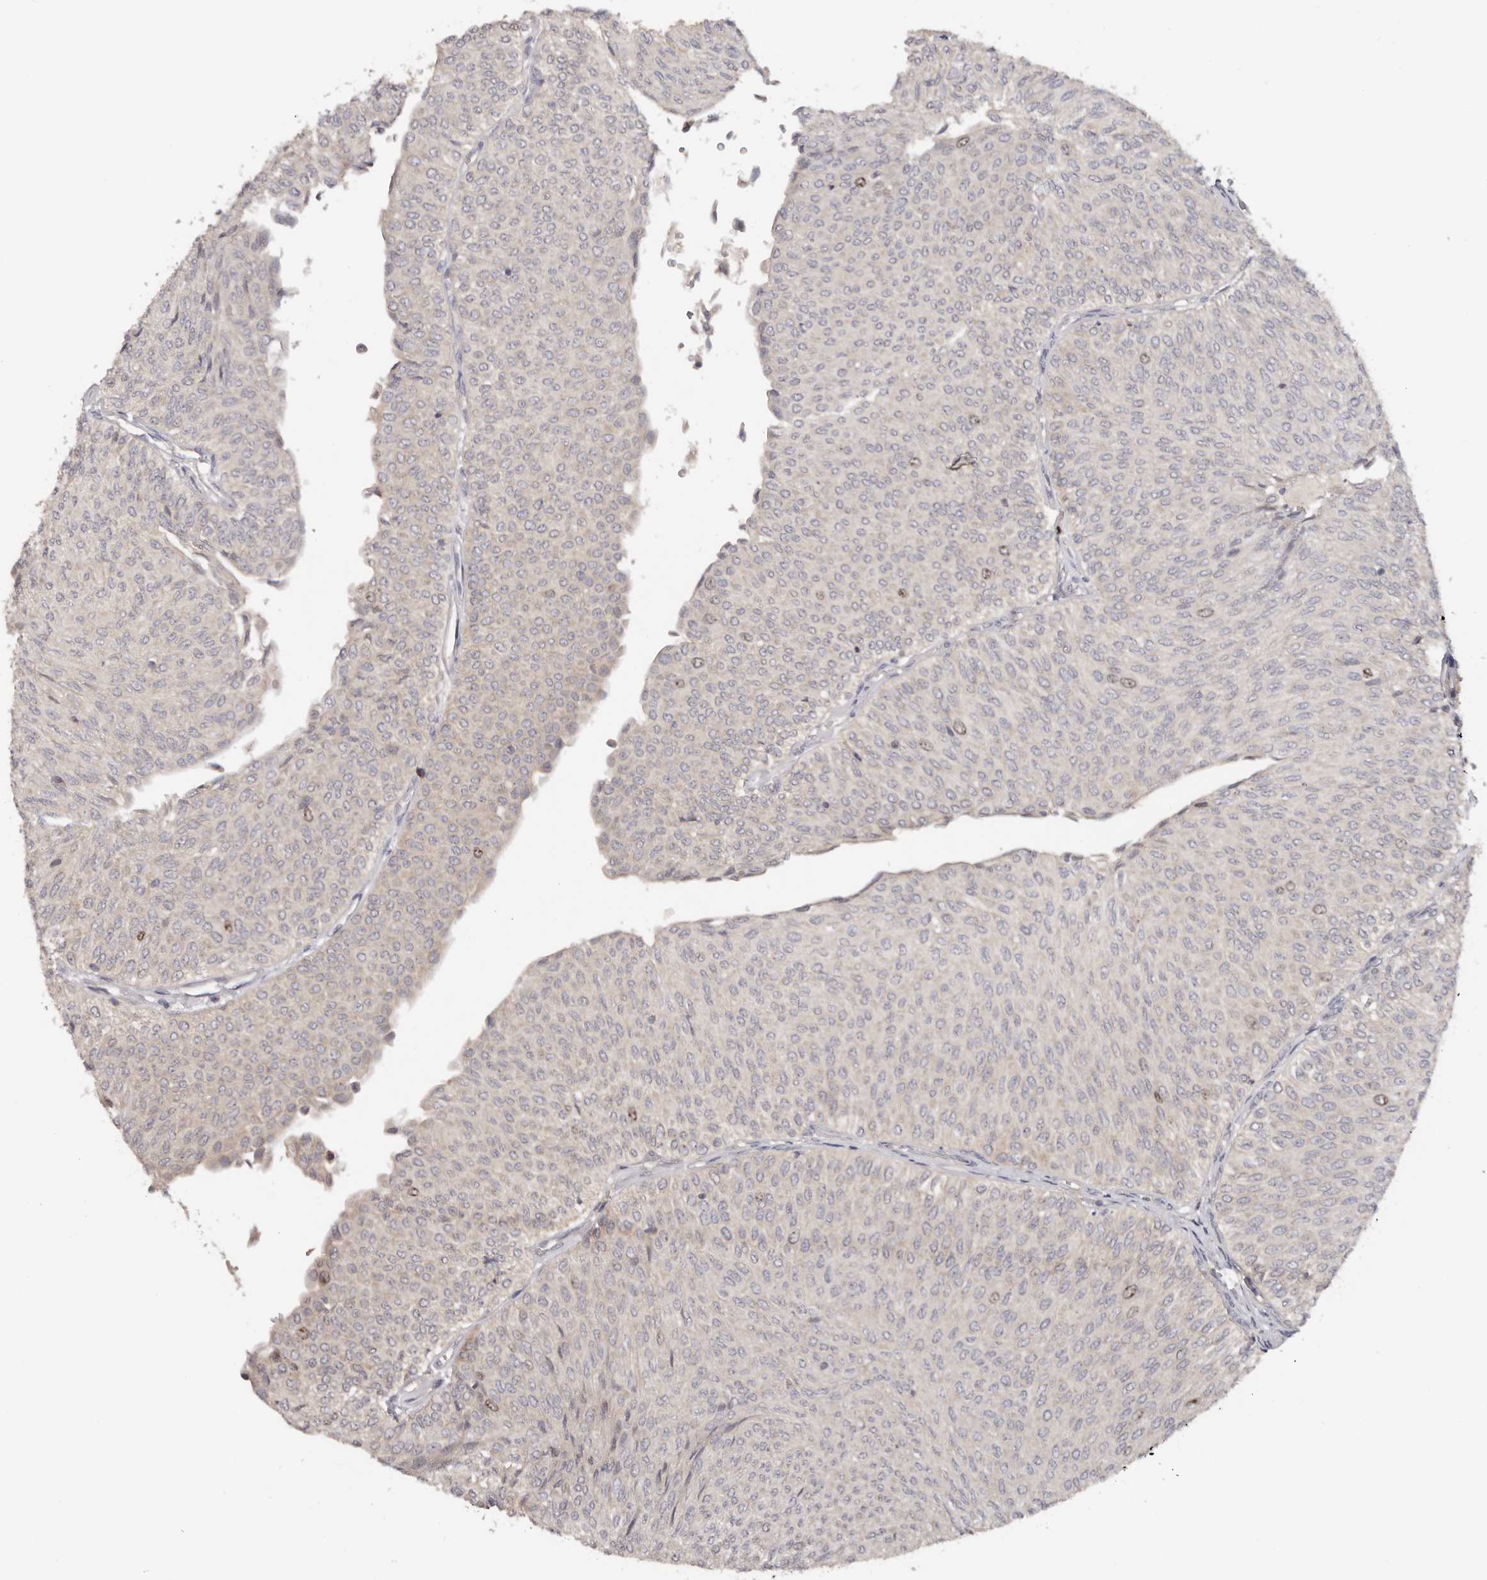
{"staining": {"intensity": "moderate", "quantity": "<25%", "location": "nuclear"}, "tissue": "urothelial cancer", "cell_type": "Tumor cells", "image_type": "cancer", "snomed": [{"axis": "morphology", "description": "Urothelial carcinoma, Low grade"}, {"axis": "topography", "description": "Urinary bladder"}], "caption": "A low amount of moderate nuclear expression is seen in approximately <25% of tumor cells in urothelial cancer tissue.", "gene": "CCDC190", "patient": {"sex": "male", "age": 78}}